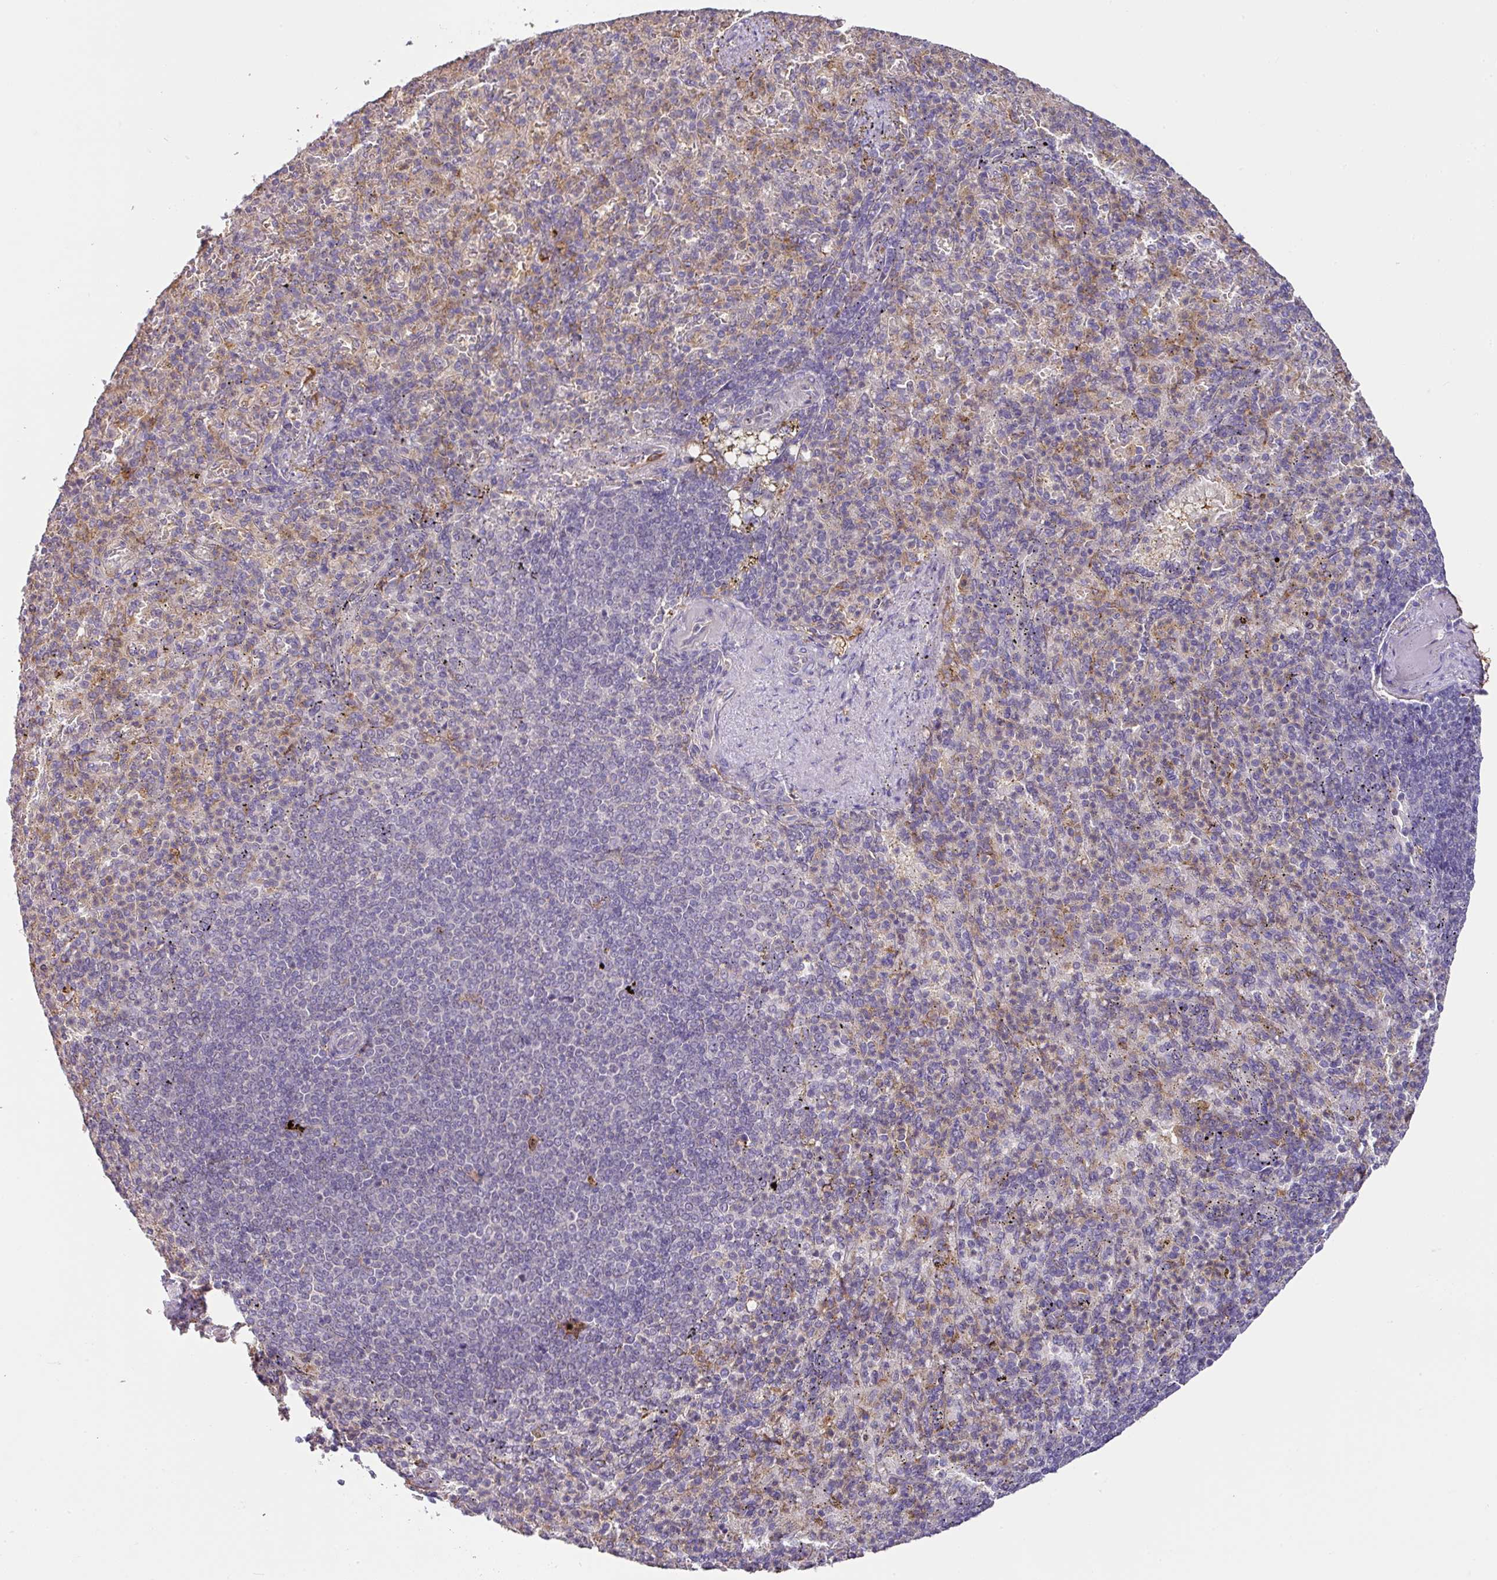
{"staining": {"intensity": "negative", "quantity": "none", "location": "none"}, "tissue": "spleen", "cell_type": "Cells in red pulp", "image_type": "normal", "snomed": [{"axis": "morphology", "description": "Normal tissue, NOS"}, {"axis": "topography", "description": "Spleen"}], "caption": "High magnification brightfield microscopy of benign spleen stained with DAB (brown) and counterstained with hematoxylin (blue): cells in red pulp show no significant expression.", "gene": "GCNT7", "patient": {"sex": "female", "age": 74}}